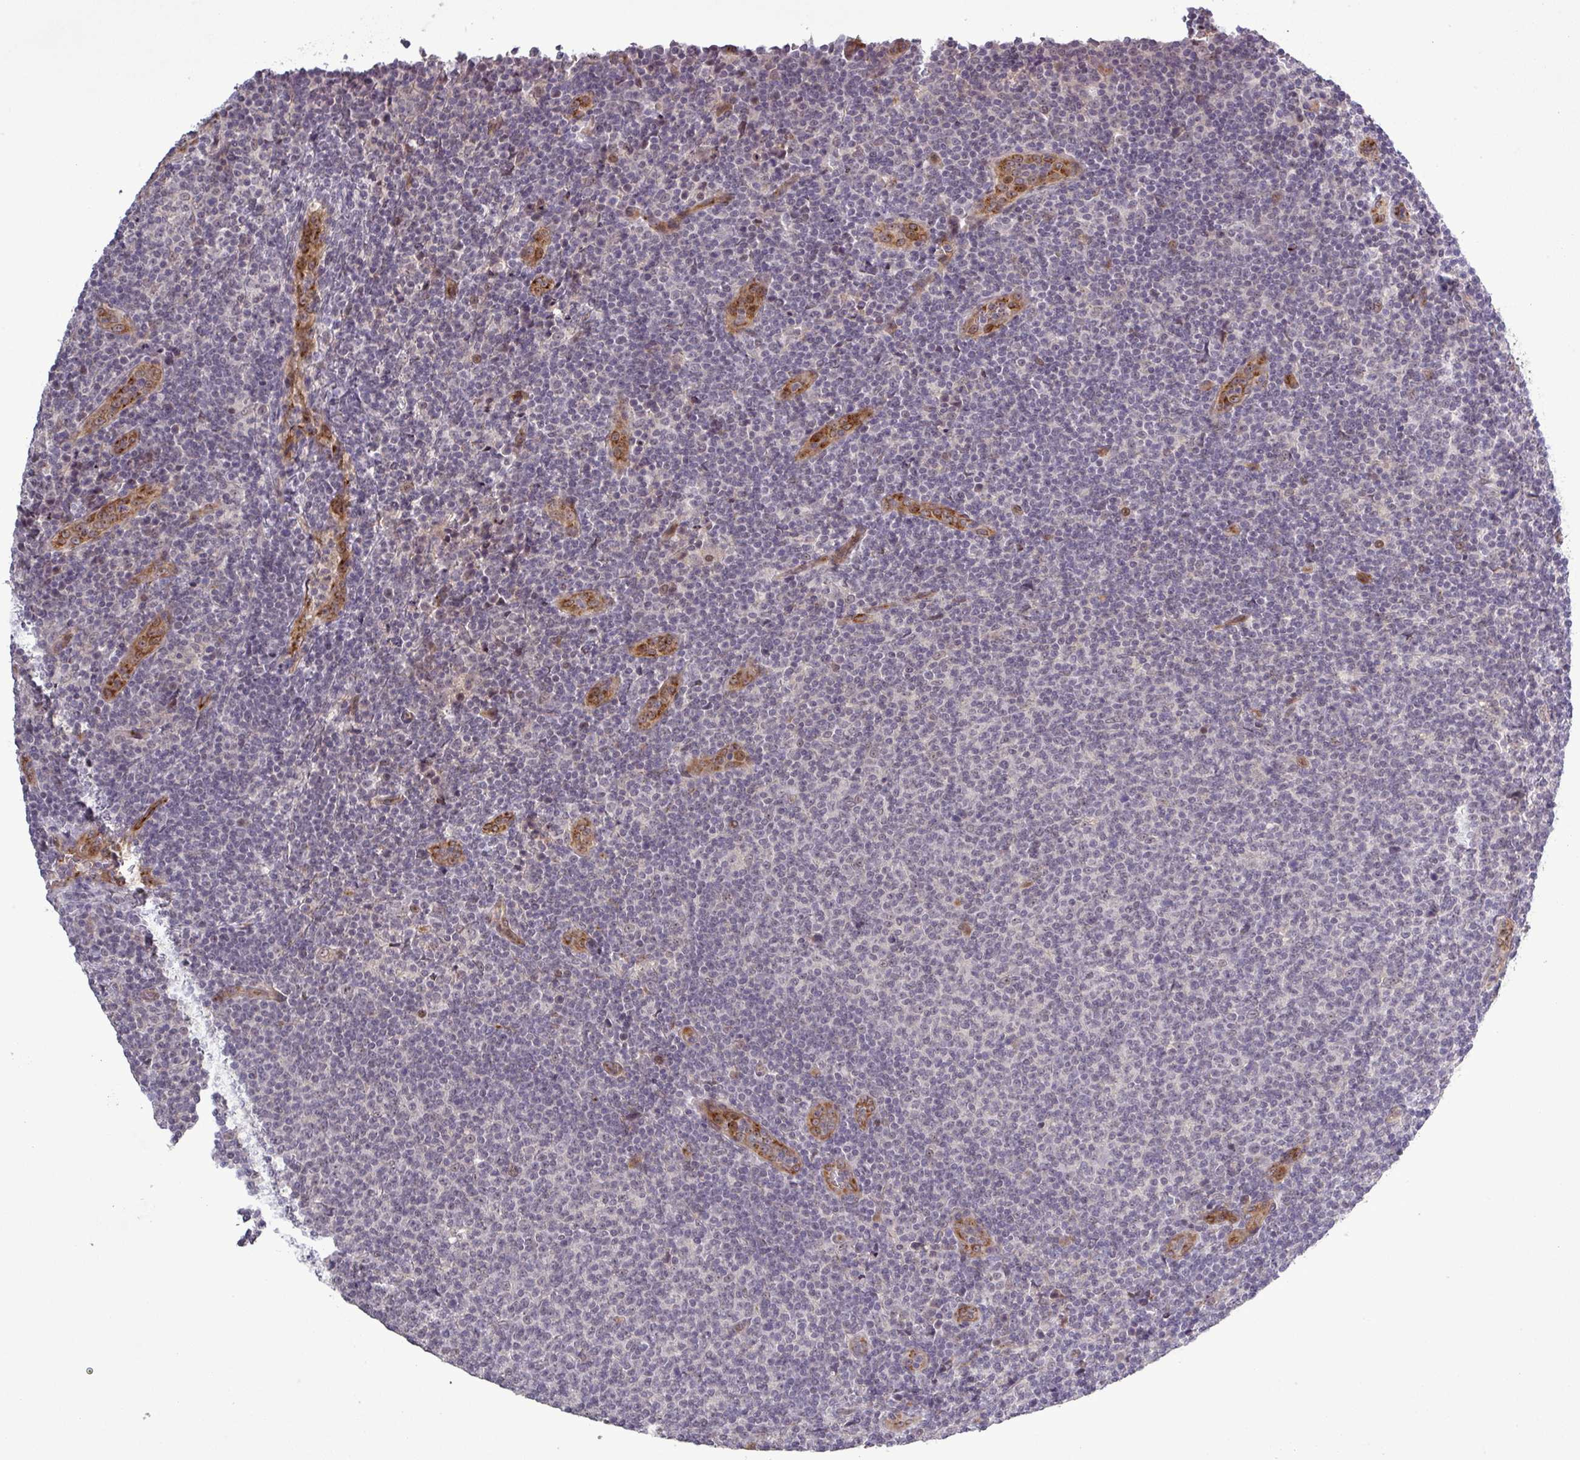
{"staining": {"intensity": "negative", "quantity": "none", "location": "none"}, "tissue": "lymphoma", "cell_type": "Tumor cells", "image_type": "cancer", "snomed": [{"axis": "morphology", "description": "Malignant lymphoma, non-Hodgkin's type, Low grade"}, {"axis": "topography", "description": "Lymph node"}], "caption": "Tumor cells are negative for protein expression in human lymphoma.", "gene": "PCDH1", "patient": {"sex": "male", "age": 66}}